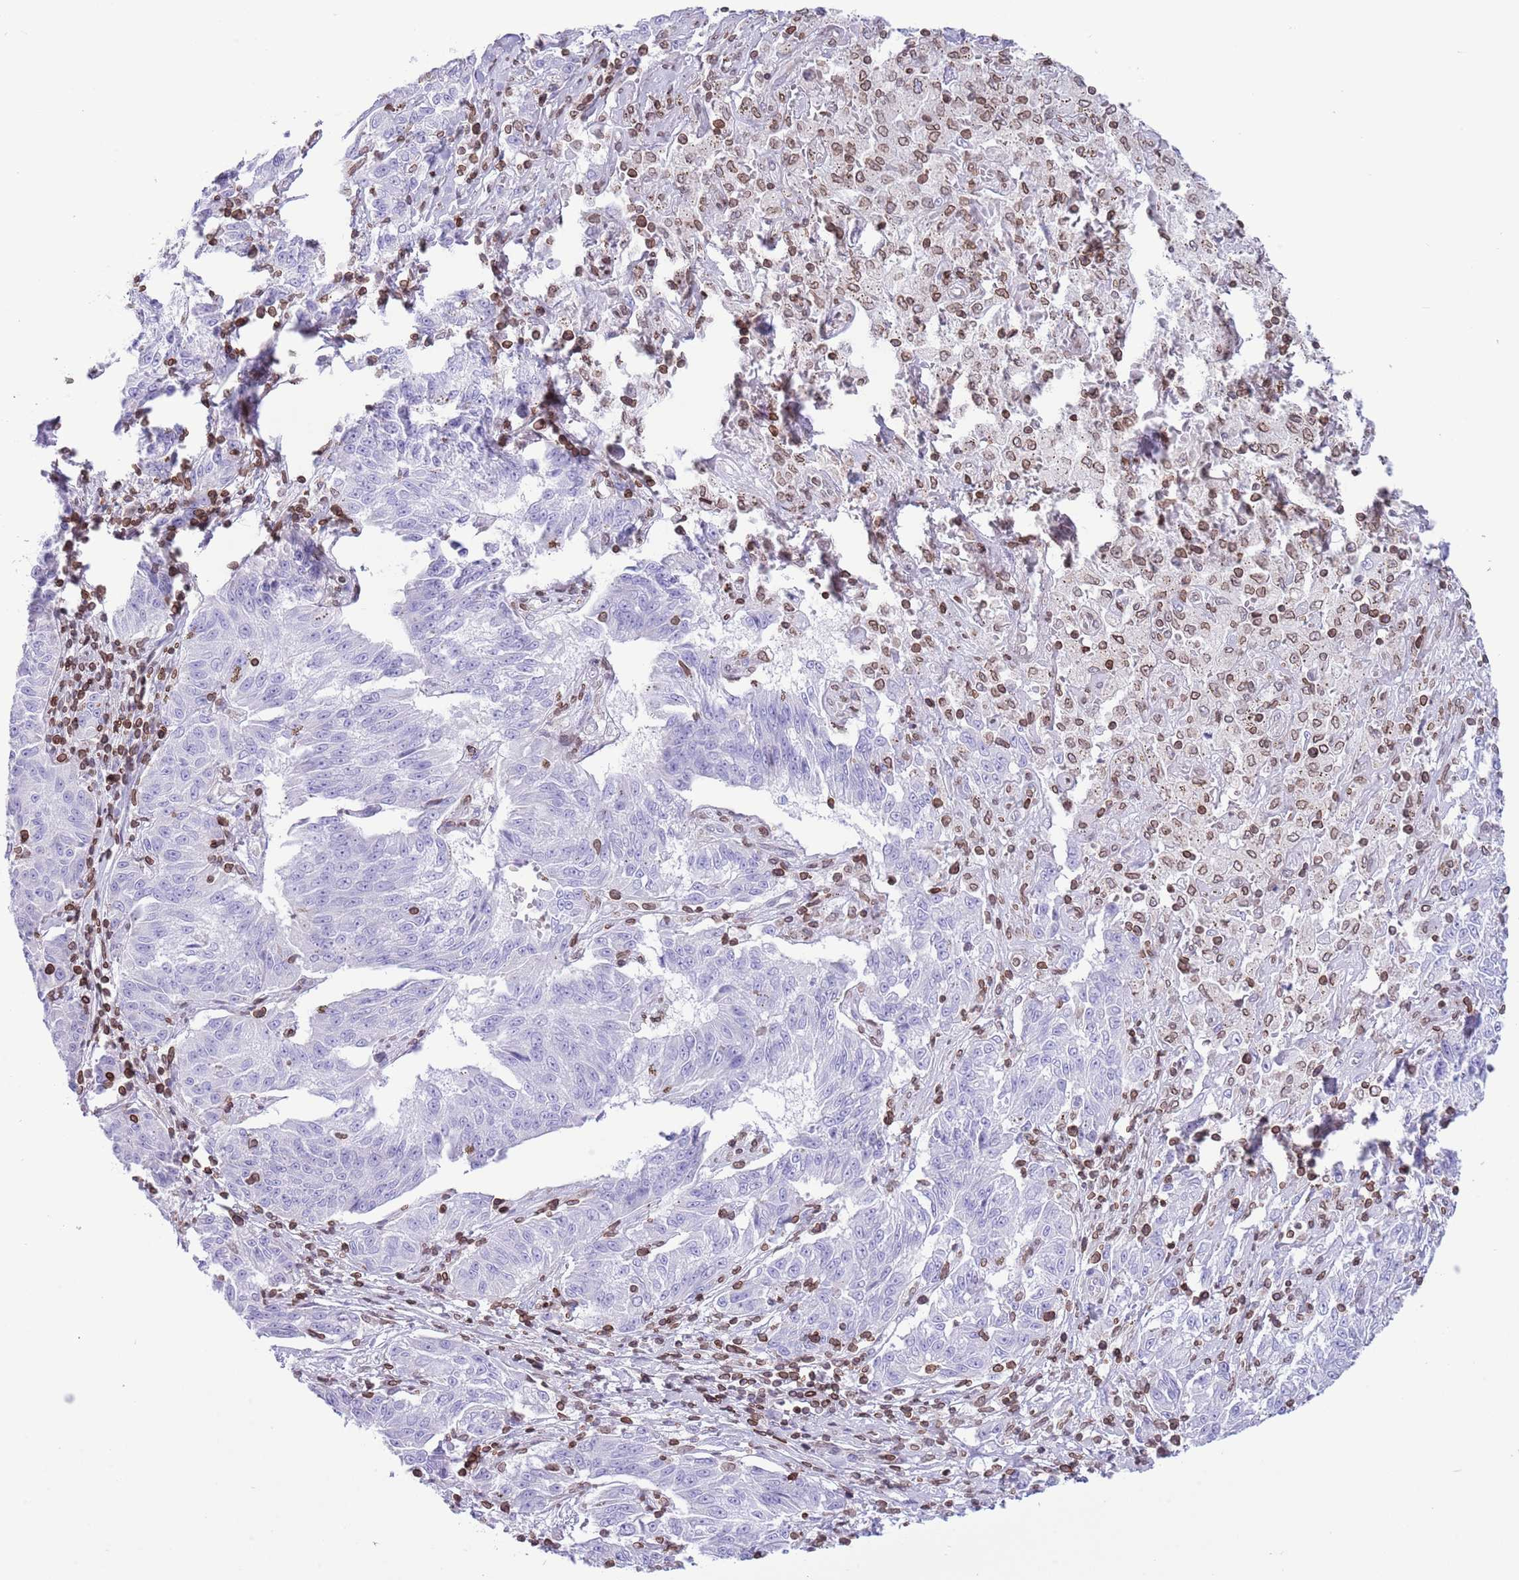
{"staining": {"intensity": "negative", "quantity": "none", "location": "none"}, "tissue": "melanoma", "cell_type": "Tumor cells", "image_type": "cancer", "snomed": [{"axis": "morphology", "description": "Malignant melanoma, NOS"}, {"axis": "topography", "description": "Skin"}], "caption": "This is a histopathology image of IHC staining of melanoma, which shows no staining in tumor cells.", "gene": "LBR", "patient": {"sex": "female", "age": 72}}